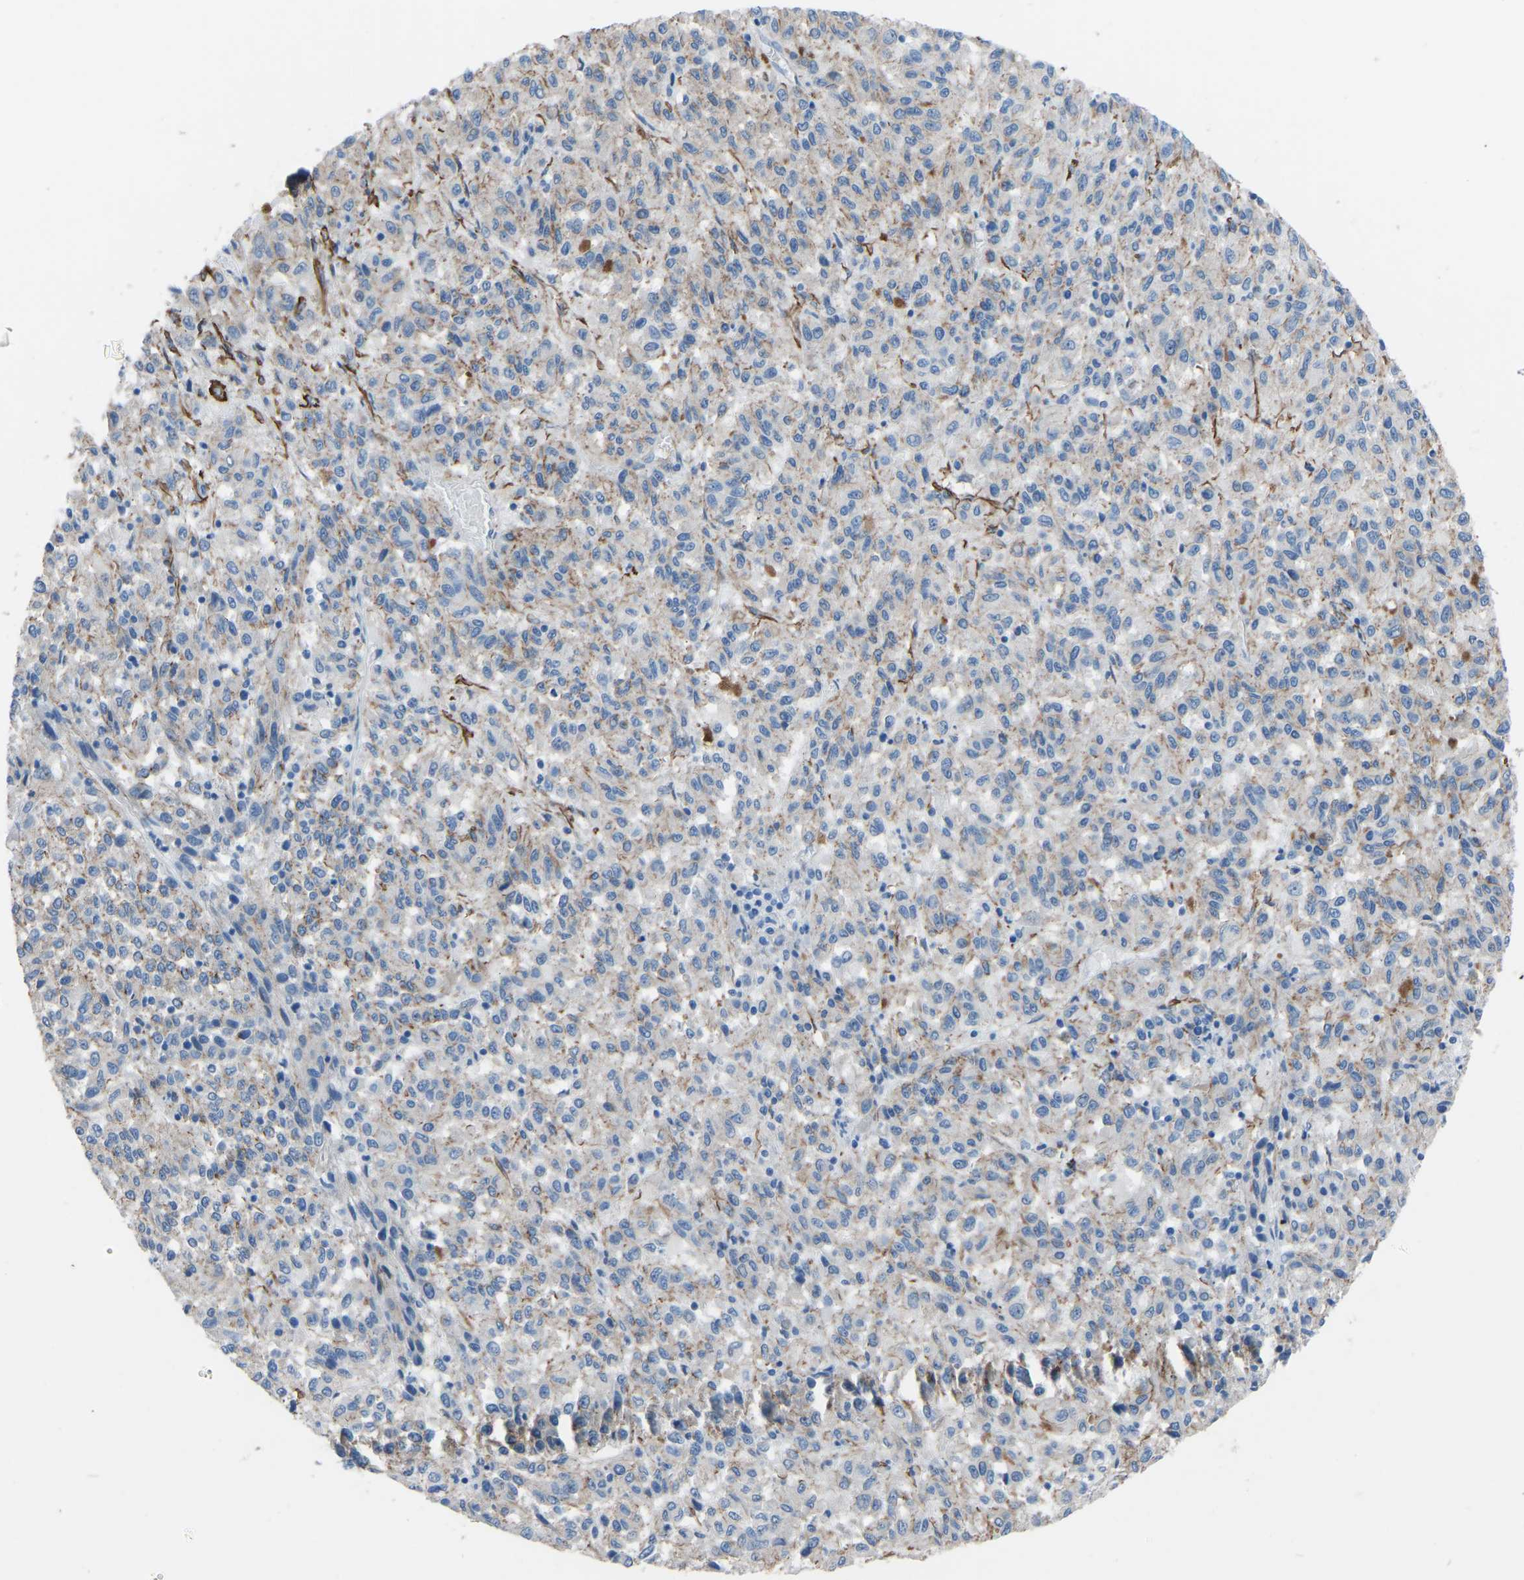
{"staining": {"intensity": "moderate", "quantity": "<25%", "location": "cytoplasmic/membranous"}, "tissue": "melanoma", "cell_type": "Tumor cells", "image_type": "cancer", "snomed": [{"axis": "morphology", "description": "Malignant melanoma, Metastatic site"}, {"axis": "topography", "description": "Lung"}], "caption": "Melanoma tissue displays moderate cytoplasmic/membranous staining in about <25% of tumor cells, visualized by immunohistochemistry.", "gene": "MYH10", "patient": {"sex": "male", "age": 64}}